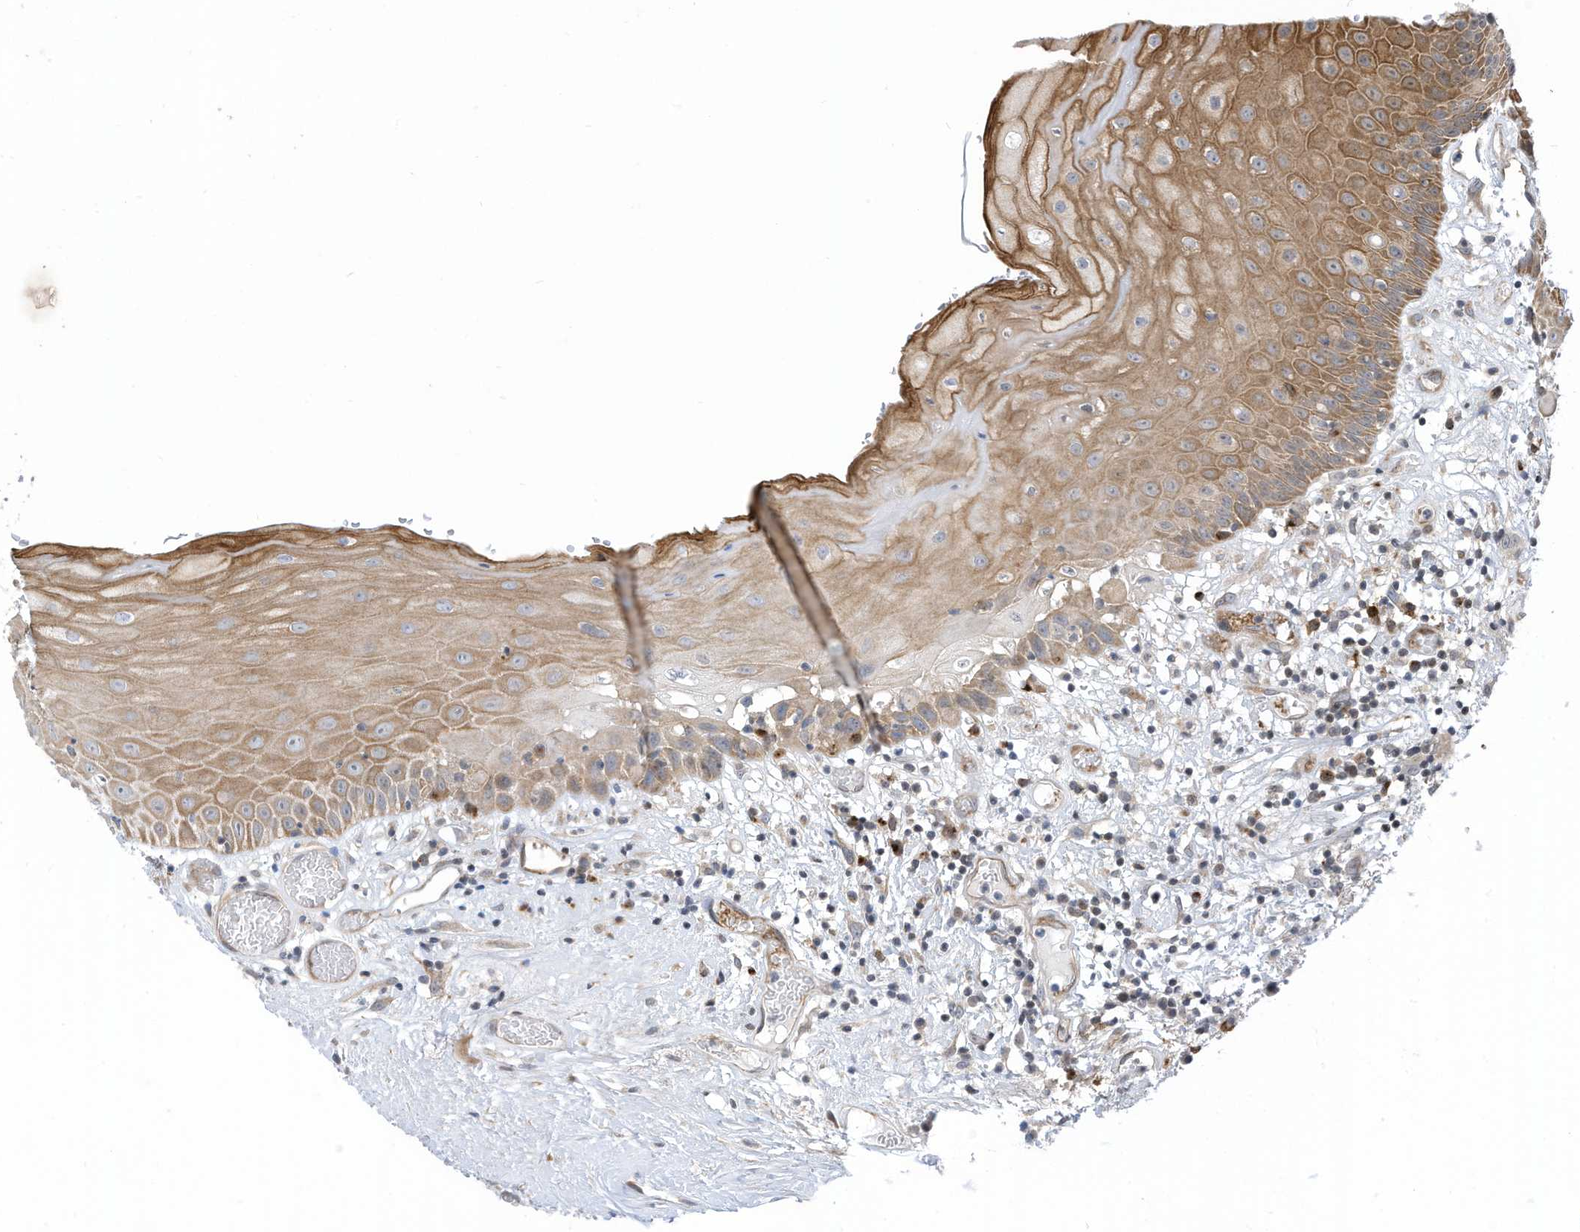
{"staining": {"intensity": "moderate", "quantity": "25%-75%", "location": "cytoplasmic/membranous"}, "tissue": "oral mucosa", "cell_type": "Squamous epithelial cells", "image_type": "normal", "snomed": [{"axis": "morphology", "description": "Normal tissue, NOS"}, {"axis": "topography", "description": "Oral tissue"}], "caption": "An image showing moderate cytoplasmic/membranous staining in approximately 25%-75% of squamous epithelial cells in unremarkable oral mucosa, as visualized by brown immunohistochemical staining.", "gene": "GPATCH3", "patient": {"sex": "female", "age": 76}}